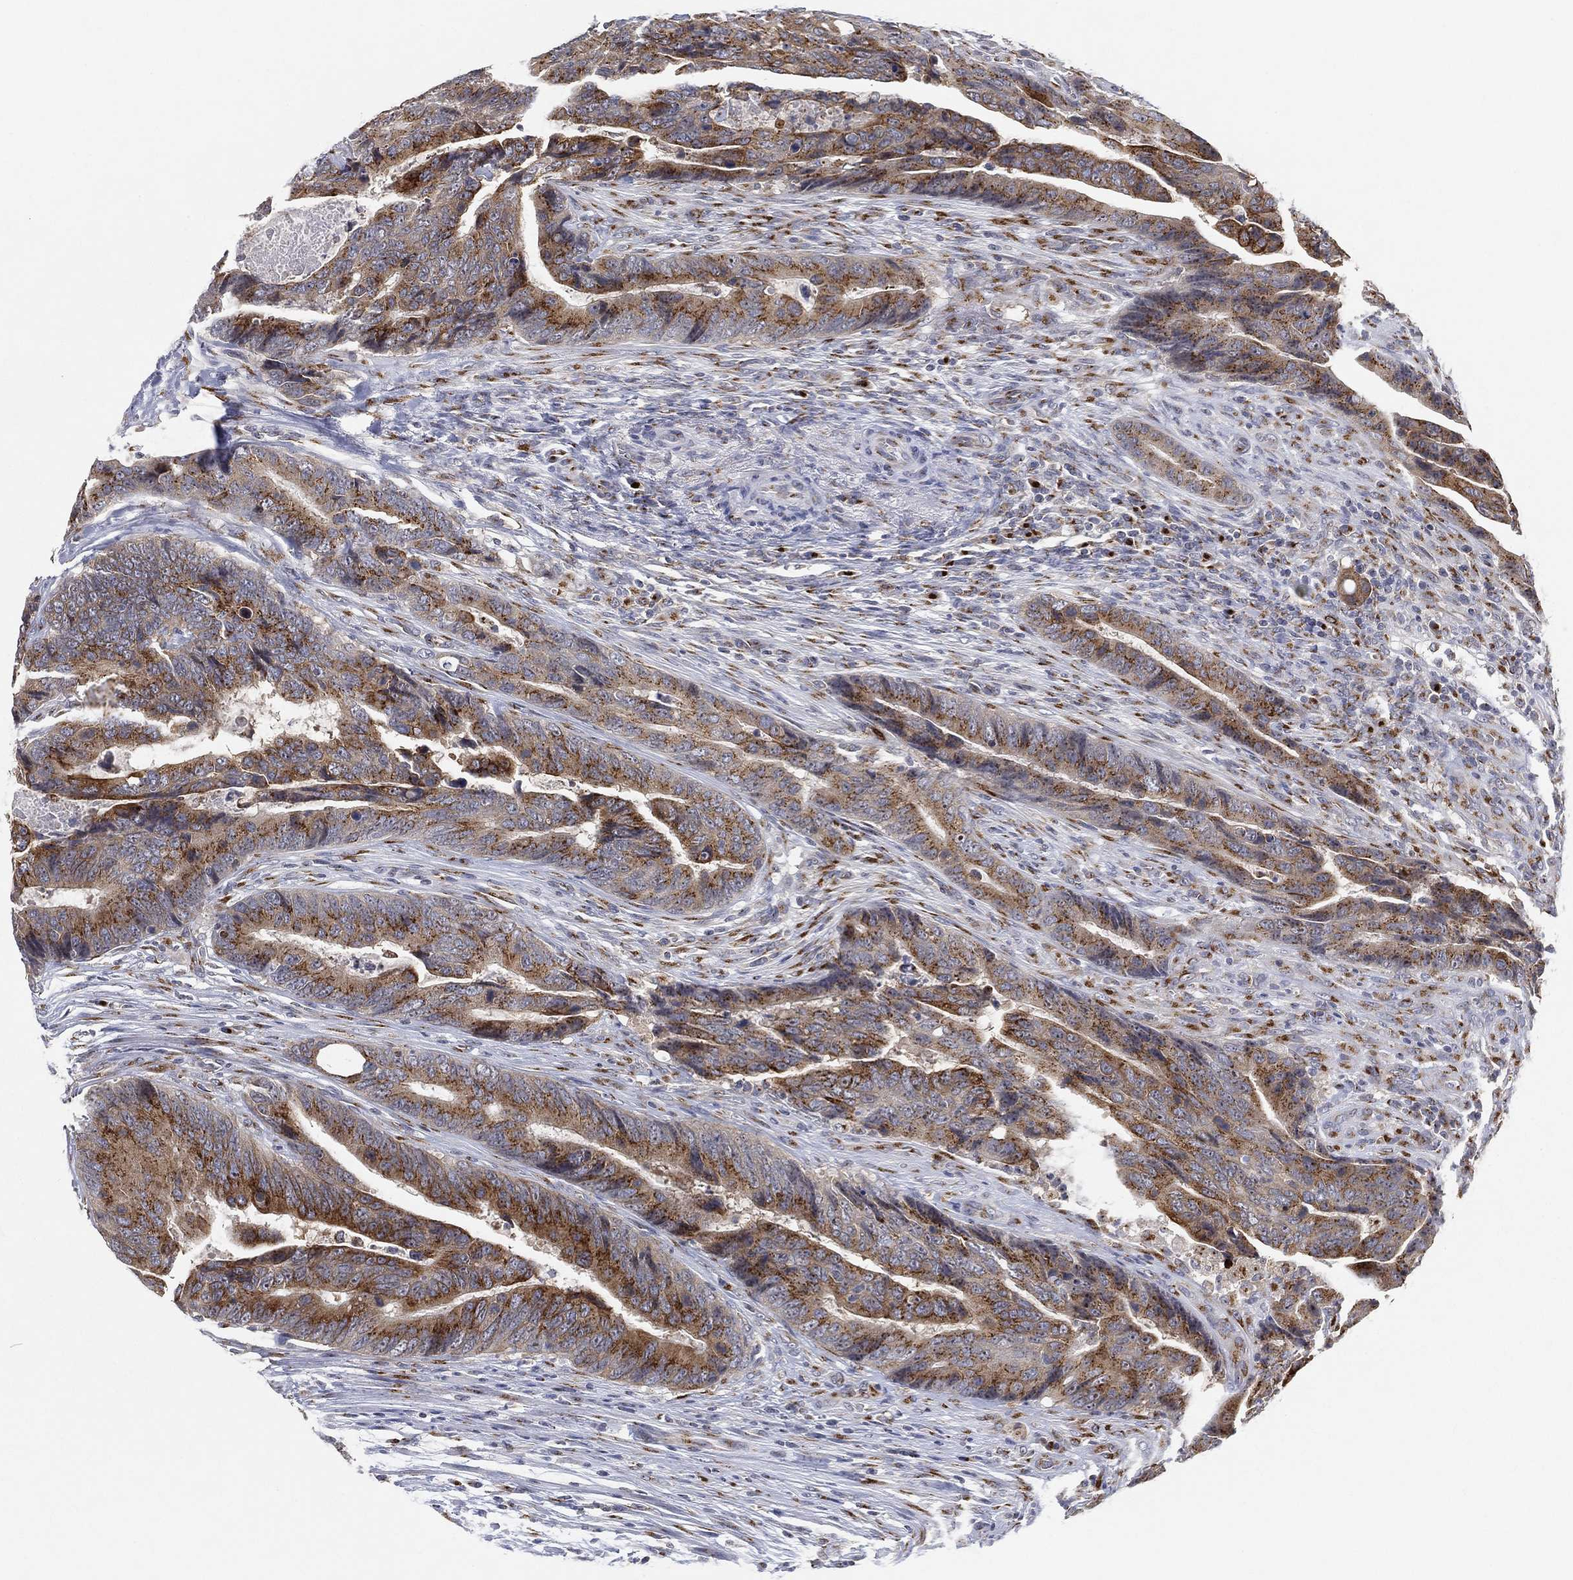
{"staining": {"intensity": "strong", "quantity": "25%-75%", "location": "cytoplasmic/membranous"}, "tissue": "colorectal cancer", "cell_type": "Tumor cells", "image_type": "cancer", "snomed": [{"axis": "morphology", "description": "Adenocarcinoma, NOS"}, {"axis": "topography", "description": "Colon"}], "caption": "Brown immunohistochemical staining in human colorectal cancer displays strong cytoplasmic/membranous staining in approximately 25%-75% of tumor cells. The staining was performed using DAB to visualize the protein expression in brown, while the nuclei were stained in blue with hematoxylin (Magnification: 20x).", "gene": "TICAM1", "patient": {"sex": "female", "age": 56}}